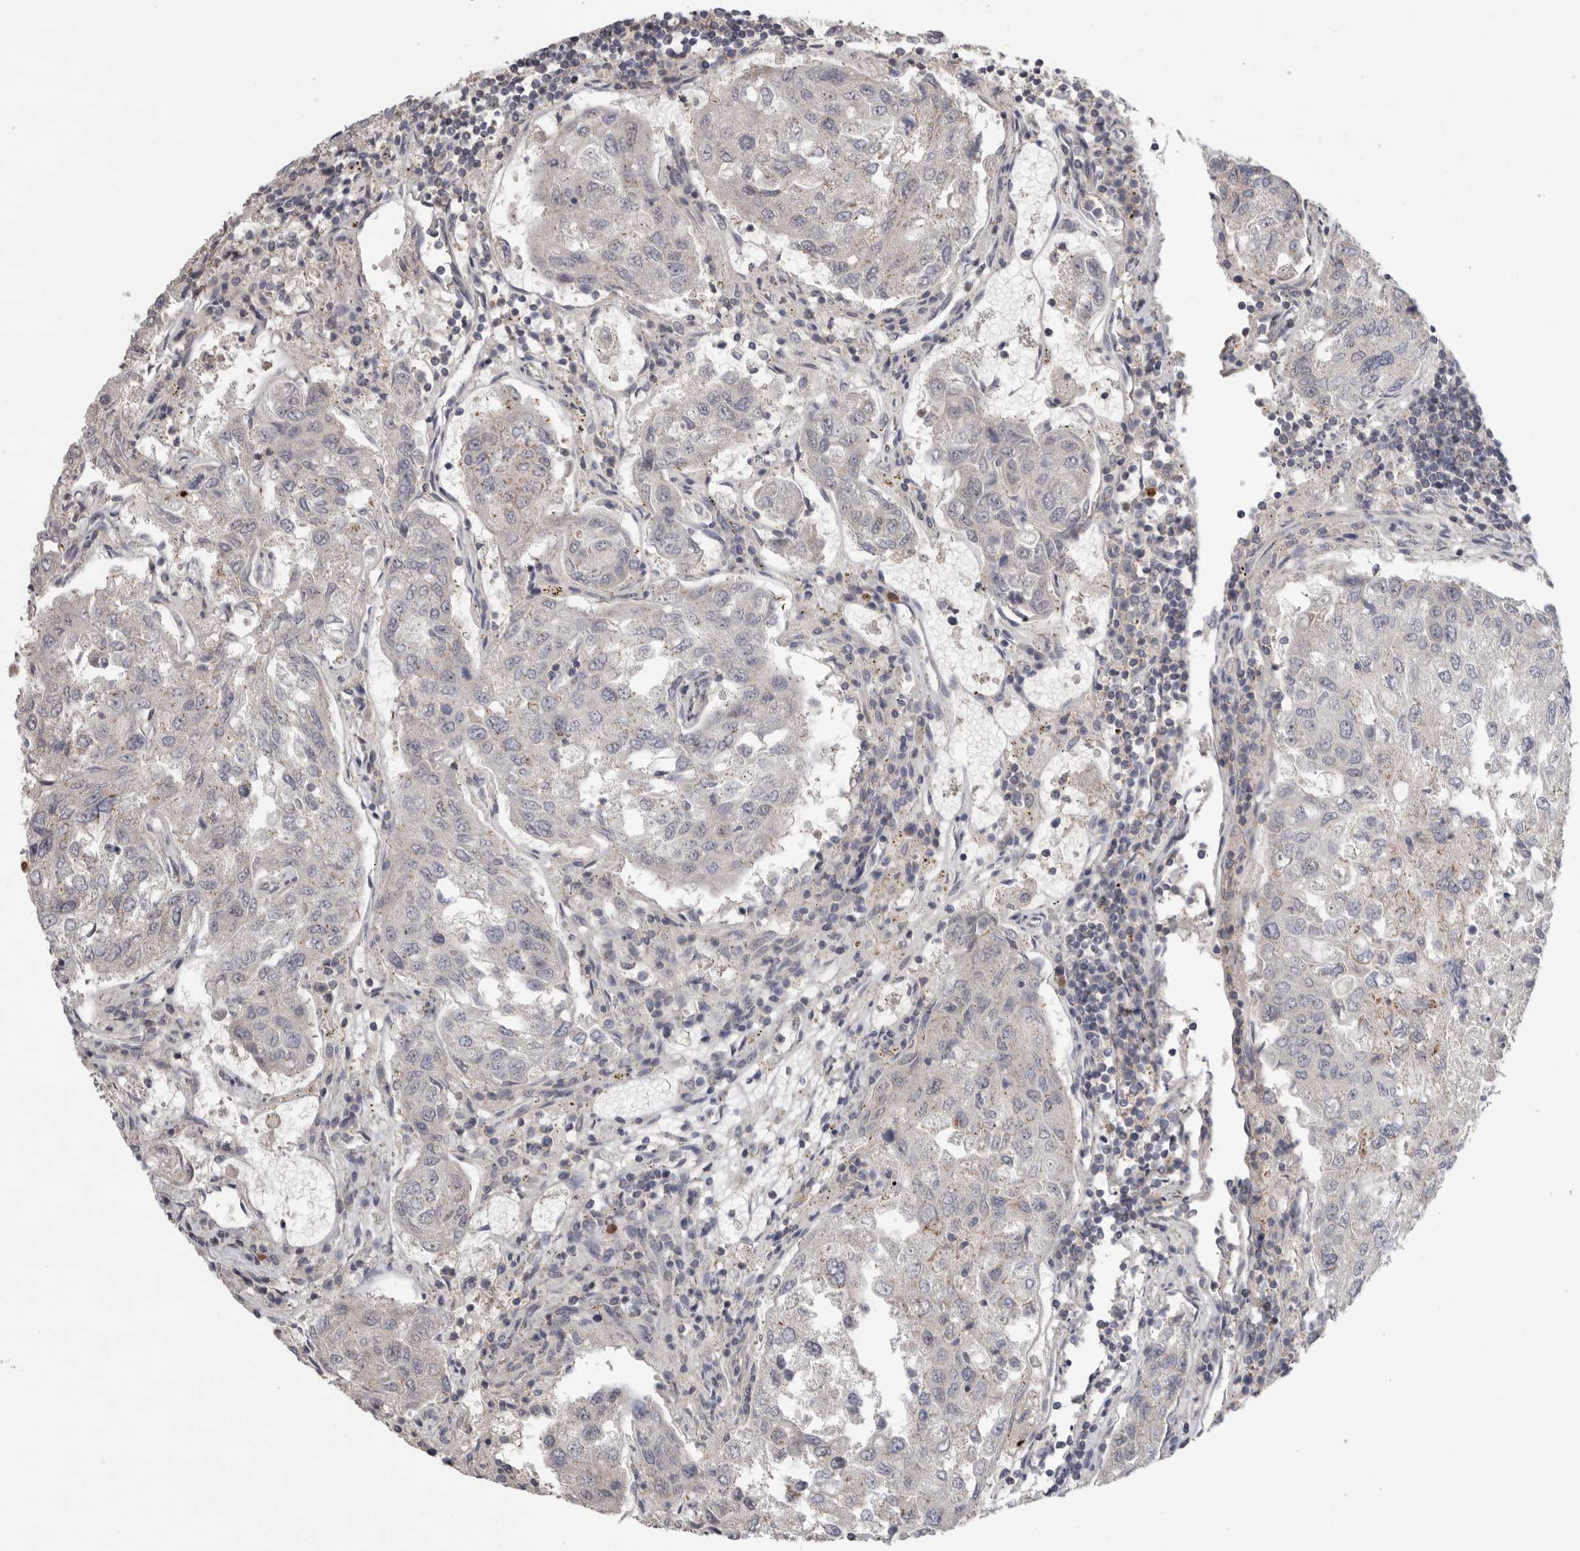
{"staining": {"intensity": "negative", "quantity": "none", "location": "none"}, "tissue": "urothelial cancer", "cell_type": "Tumor cells", "image_type": "cancer", "snomed": [{"axis": "morphology", "description": "Urothelial carcinoma, High grade"}, {"axis": "topography", "description": "Lymph node"}, {"axis": "topography", "description": "Urinary bladder"}], "caption": "Urothelial cancer stained for a protein using immunohistochemistry displays no staining tumor cells.", "gene": "KLK5", "patient": {"sex": "male", "age": 51}}